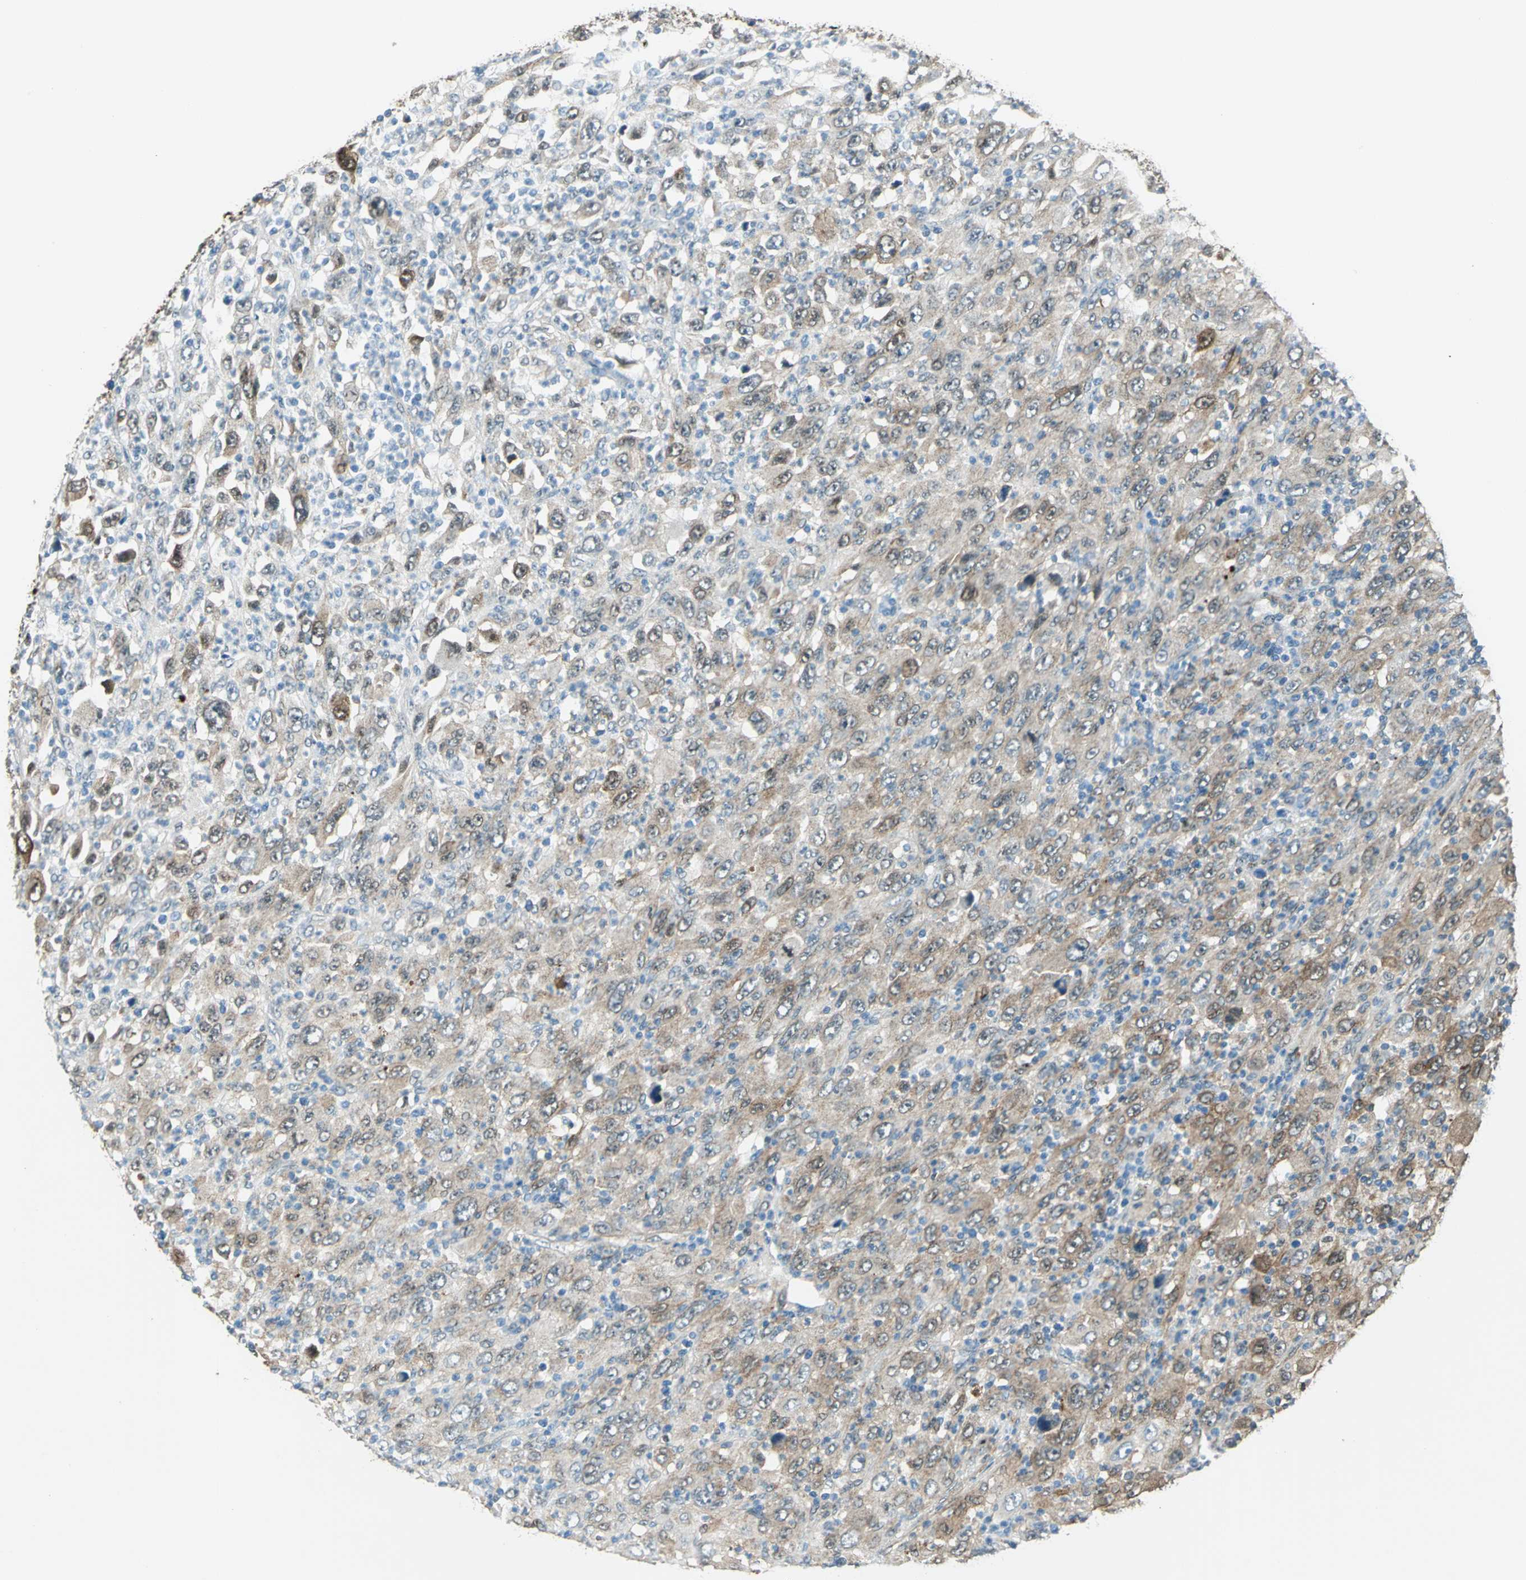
{"staining": {"intensity": "moderate", "quantity": "25%-75%", "location": "cytoplasmic/membranous"}, "tissue": "melanoma", "cell_type": "Tumor cells", "image_type": "cancer", "snomed": [{"axis": "morphology", "description": "Malignant melanoma, Metastatic site"}, {"axis": "topography", "description": "Skin"}], "caption": "Human malignant melanoma (metastatic site) stained for a protein (brown) shows moderate cytoplasmic/membranous positive expression in approximately 25%-75% of tumor cells.", "gene": "HSPB1", "patient": {"sex": "female", "age": 56}}